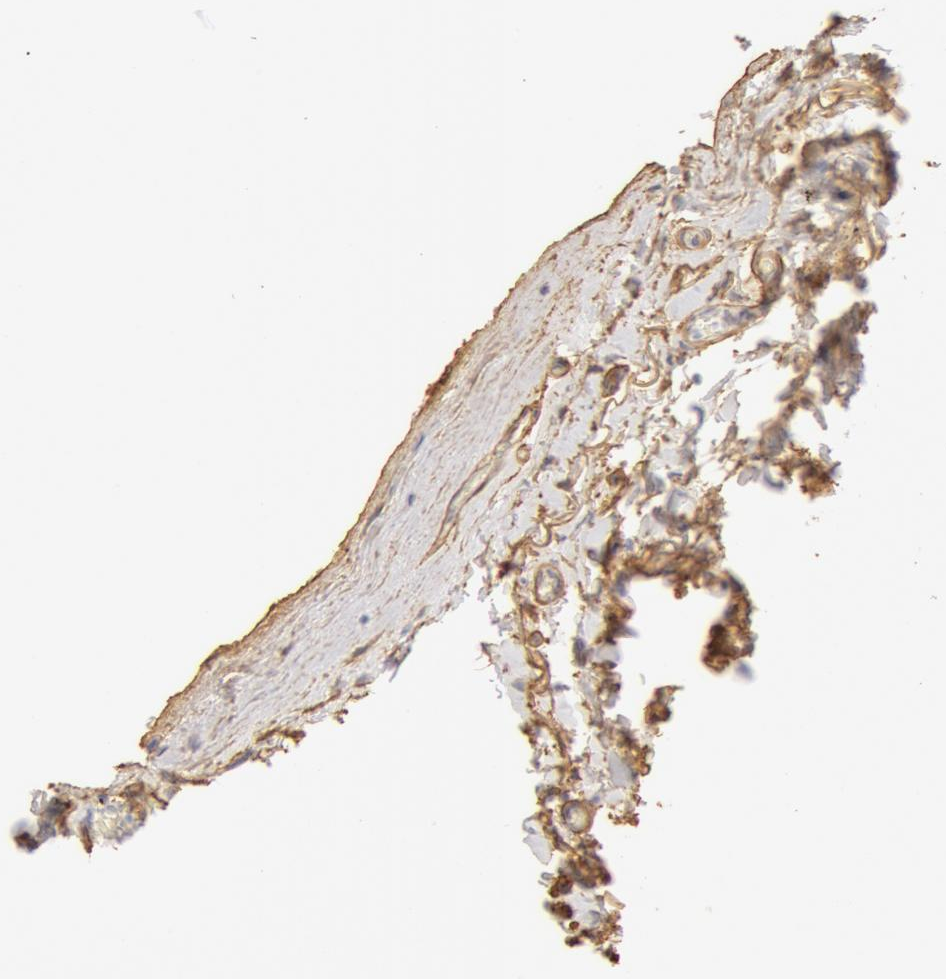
{"staining": {"intensity": "weak", "quantity": "25%-75%", "location": "cytoplasmic/membranous"}, "tissue": "lung", "cell_type": "Alveolar cells", "image_type": "normal", "snomed": [{"axis": "morphology", "description": "Normal tissue, NOS"}, {"axis": "topography", "description": "Lung"}], "caption": "Protein staining of benign lung reveals weak cytoplasmic/membranous staining in about 25%-75% of alveolar cells. Using DAB (brown) and hematoxylin (blue) stains, captured at high magnification using brightfield microscopy.", "gene": "COL4A1", "patient": {"sex": "female", "age": 75}}